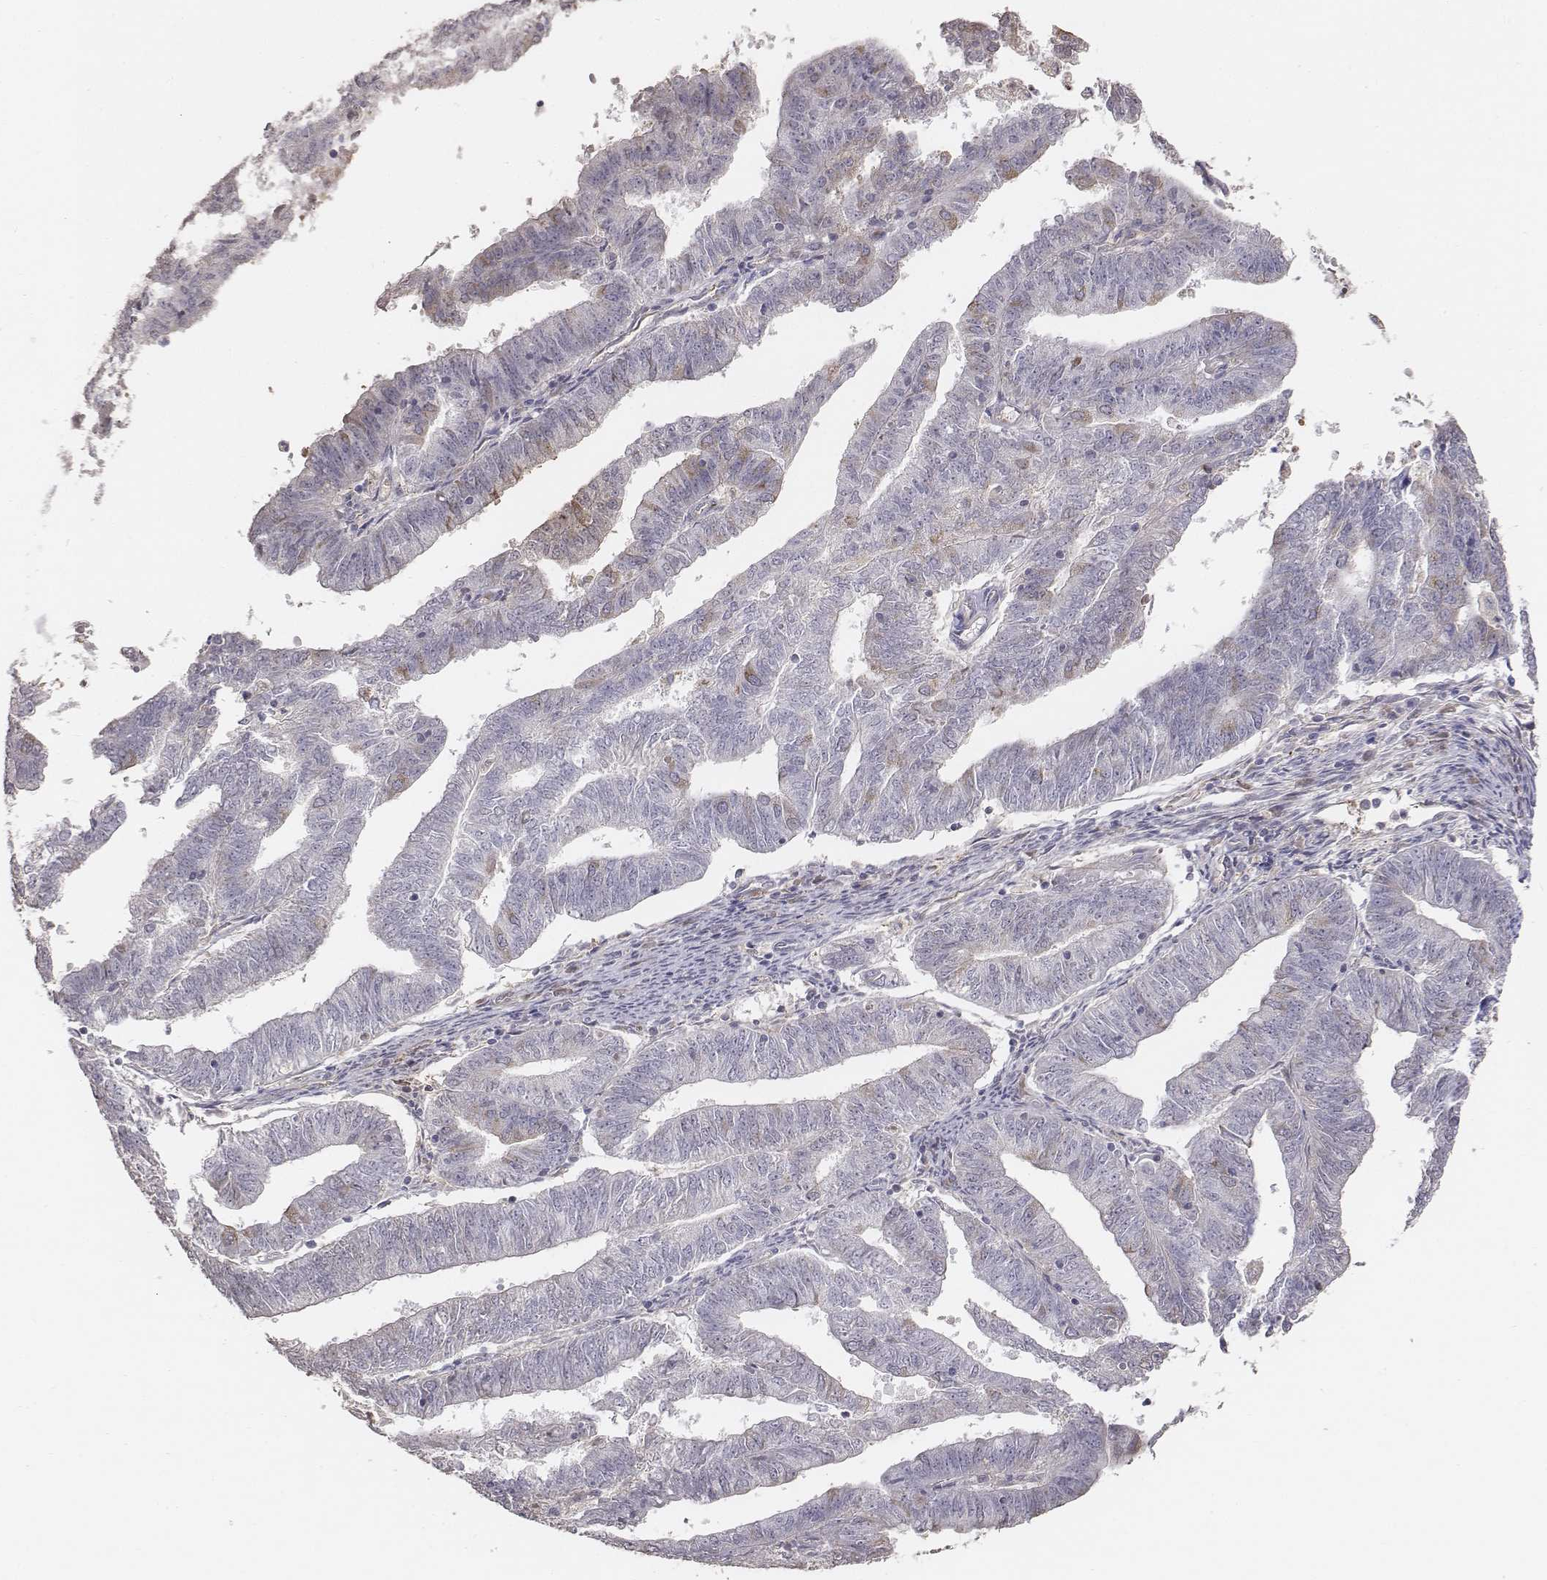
{"staining": {"intensity": "moderate", "quantity": "<25%", "location": "cytoplasmic/membranous"}, "tissue": "endometrial cancer", "cell_type": "Tumor cells", "image_type": "cancer", "snomed": [{"axis": "morphology", "description": "Adenocarcinoma, NOS"}, {"axis": "topography", "description": "Endometrium"}], "caption": "DAB (3,3'-diaminobenzidine) immunohistochemical staining of human endometrial cancer (adenocarcinoma) displays moderate cytoplasmic/membranous protein expression in approximately <25% of tumor cells. (DAB (3,3'-diaminobenzidine) IHC with brightfield microscopy, high magnification).", "gene": "AP1B1", "patient": {"sex": "female", "age": 82}}